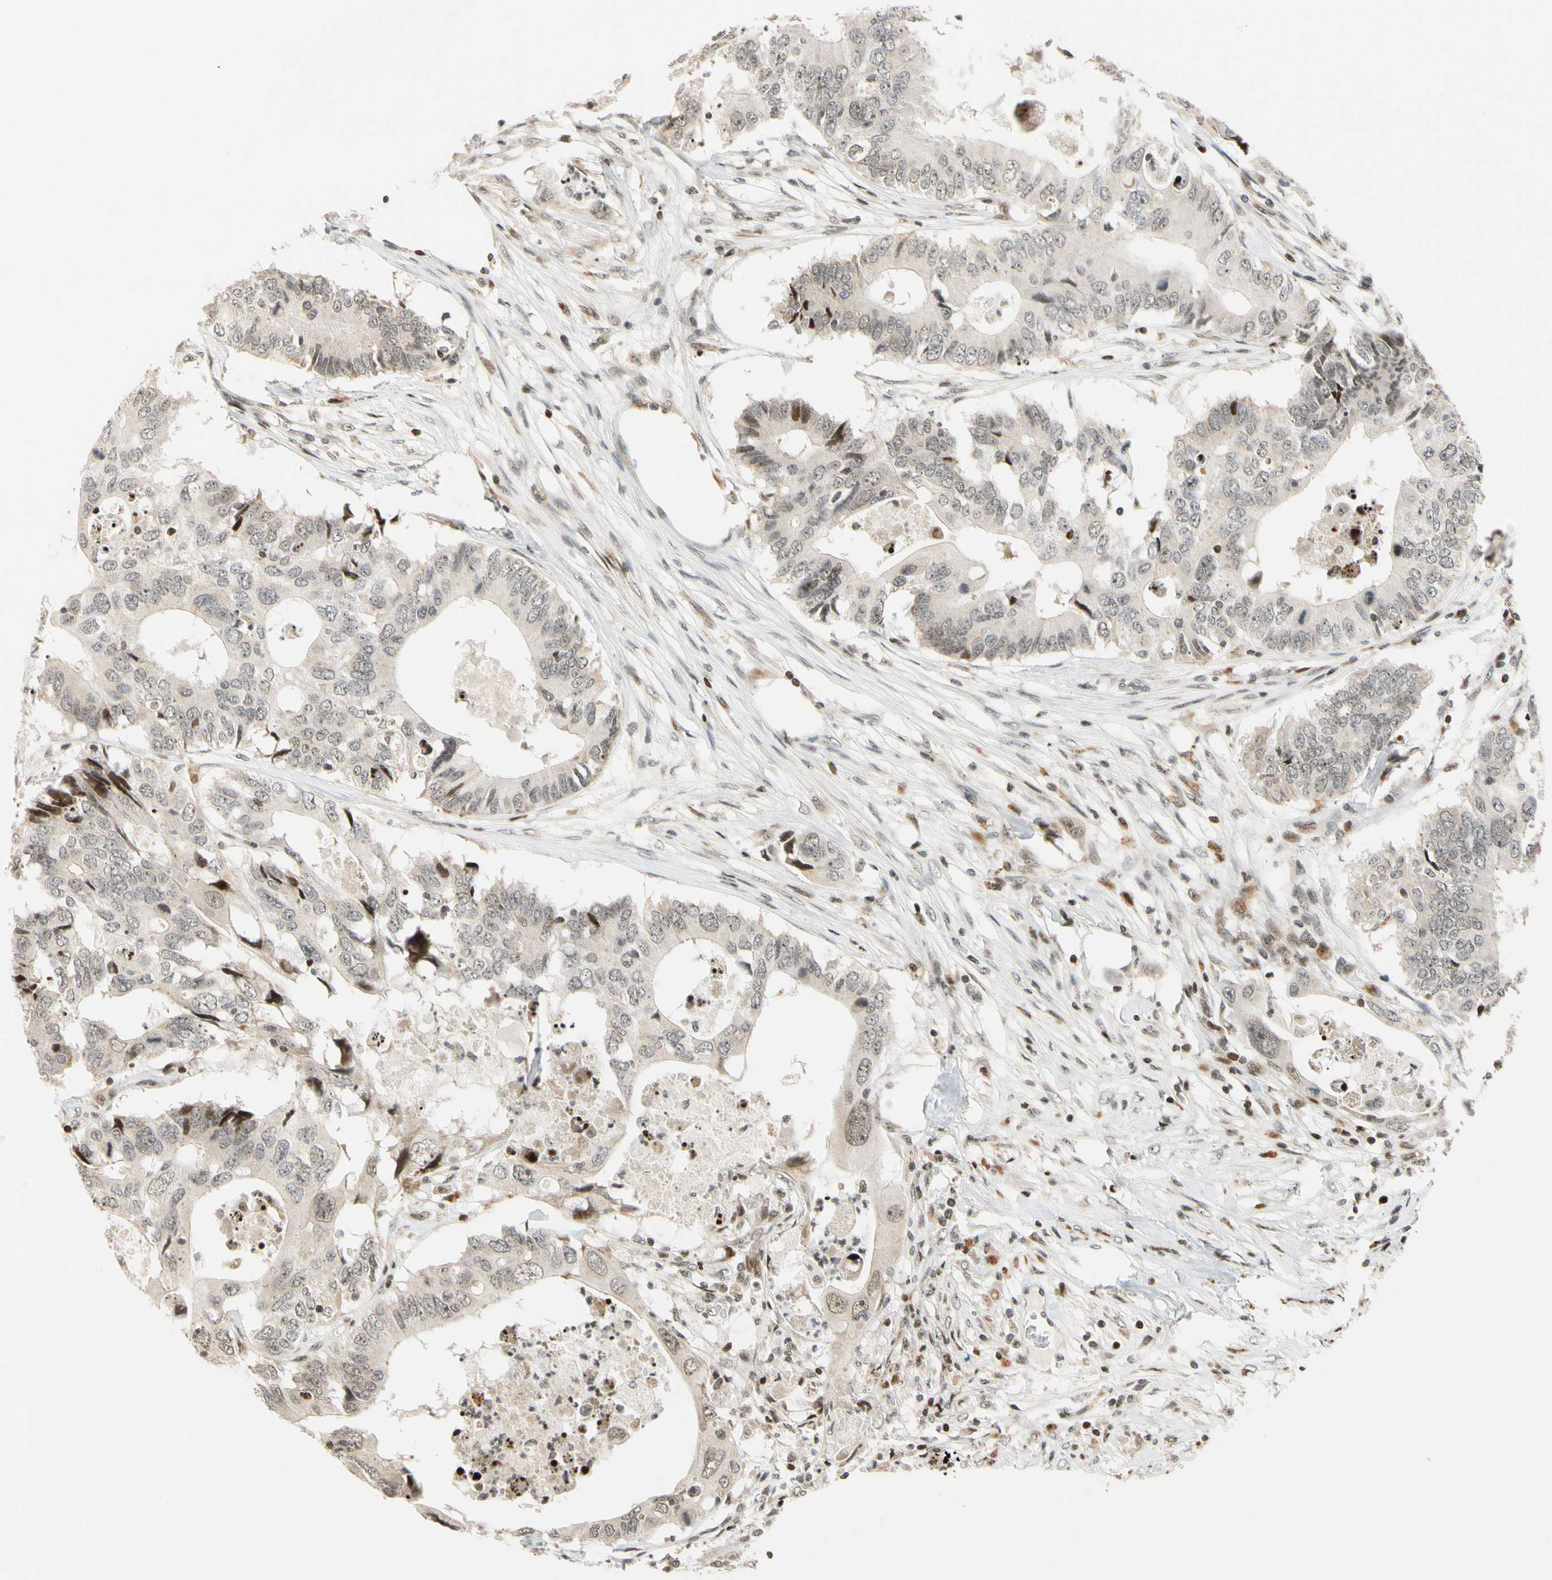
{"staining": {"intensity": "negative", "quantity": "none", "location": "none"}, "tissue": "colorectal cancer", "cell_type": "Tumor cells", "image_type": "cancer", "snomed": [{"axis": "morphology", "description": "Adenocarcinoma, NOS"}, {"axis": "topography", "description": "Colon"}], "caption": "Tumor cells show no significant staining in colorectal adenocarcinoma.", "gene": "CDK7", "patient": {"sex": "male", "age": 71}}